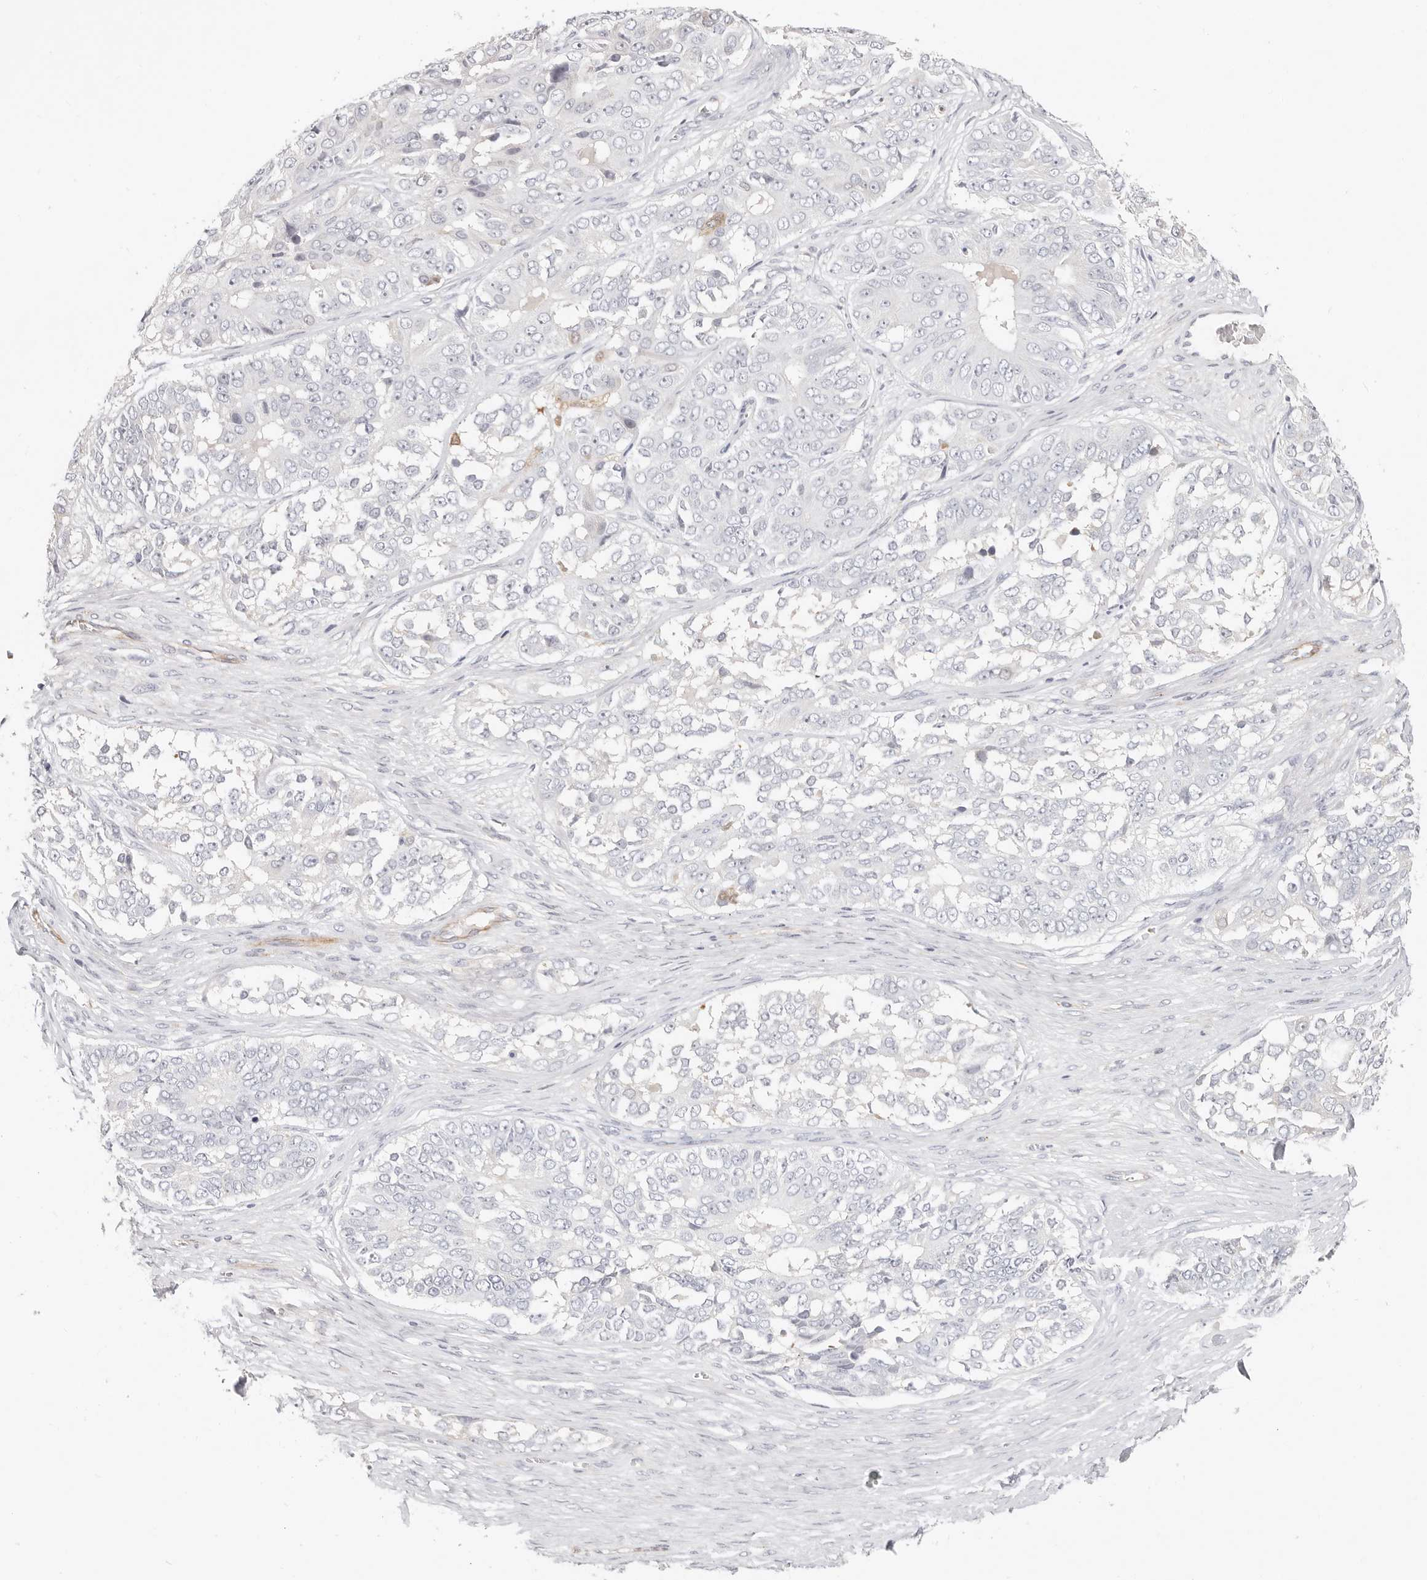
{"staining": {"intensity": "negative", "quantity": "none", "location": "none"}, "tissue": "ovarian cancer", "cell_type": "Tumor cells", "image_type": "cancer", "snomed": [{"axis": "morphology", "description": "Carcinoma, endometroid"}, {"axis": "topography", "description": "Ovary"}], "caption": "Human endometroid carcinoma (ovarian) stained for a protein using IHC demonstrates no expression in tumor cells.", "gene": "ZRANB1", "patient": {"sex": "female", "age": 51}}